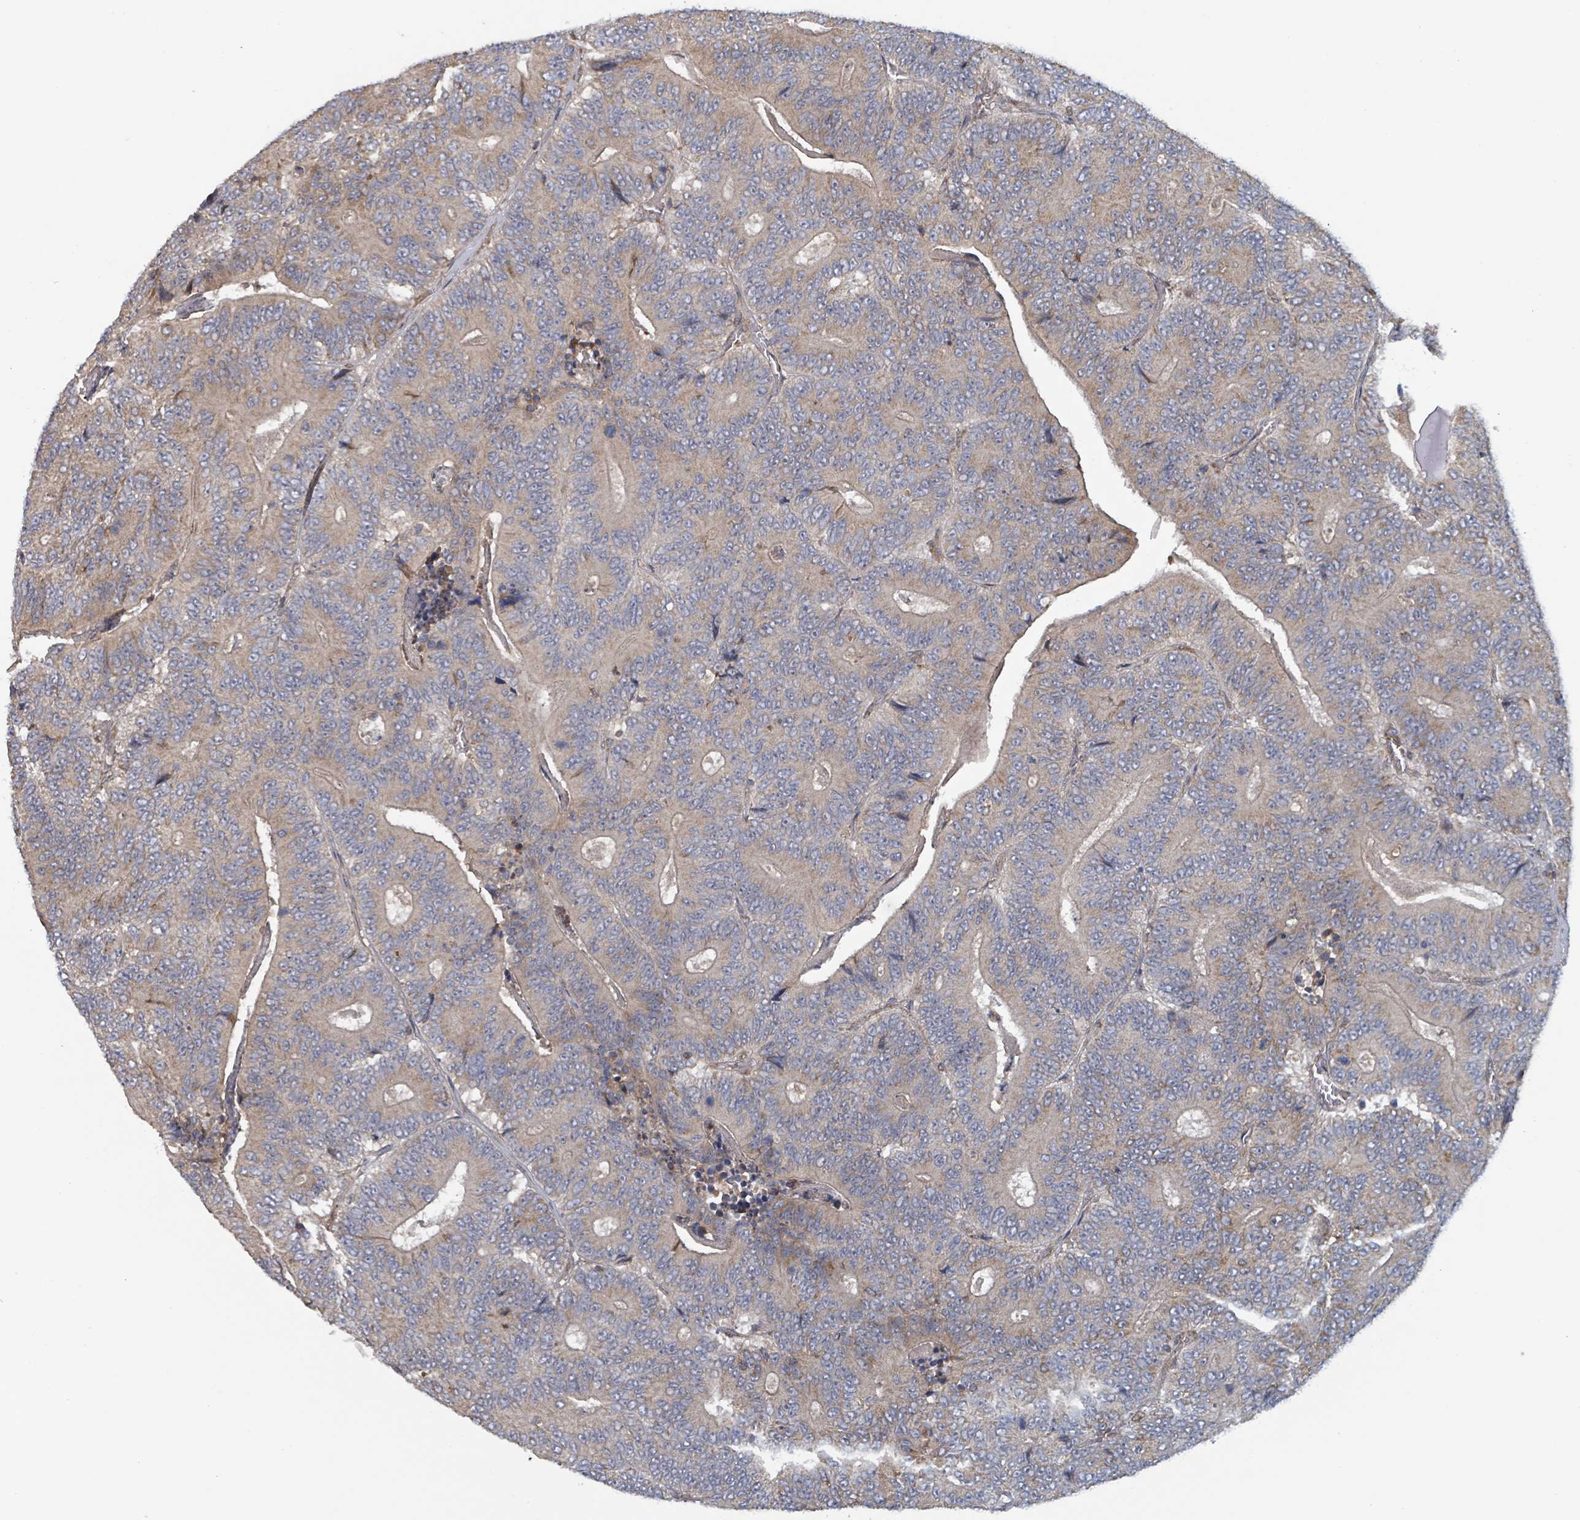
{"staining": {"intensity": "weak", "quantity": "25%-75%", "location": "cytoplasmic/membranous"}, "tissue": "colorectal cancer", "cell_type": "Tumor cells", "image_type": "cancer", "snomed": [{"axis": "morphology", "description": "Adenocarcinoma, NOS"}, {"axis": "topography", "description": "Colon"}], "caption": "The image shows immunohistochemical staining of adenocarcinoma (colorectal). There is weak cytoplasmic/membranous expression is identified in approximately 25%-75% of tumor cells.", "gene": "HIVEP1", "patient": {"sex": "male", "age": 83}}